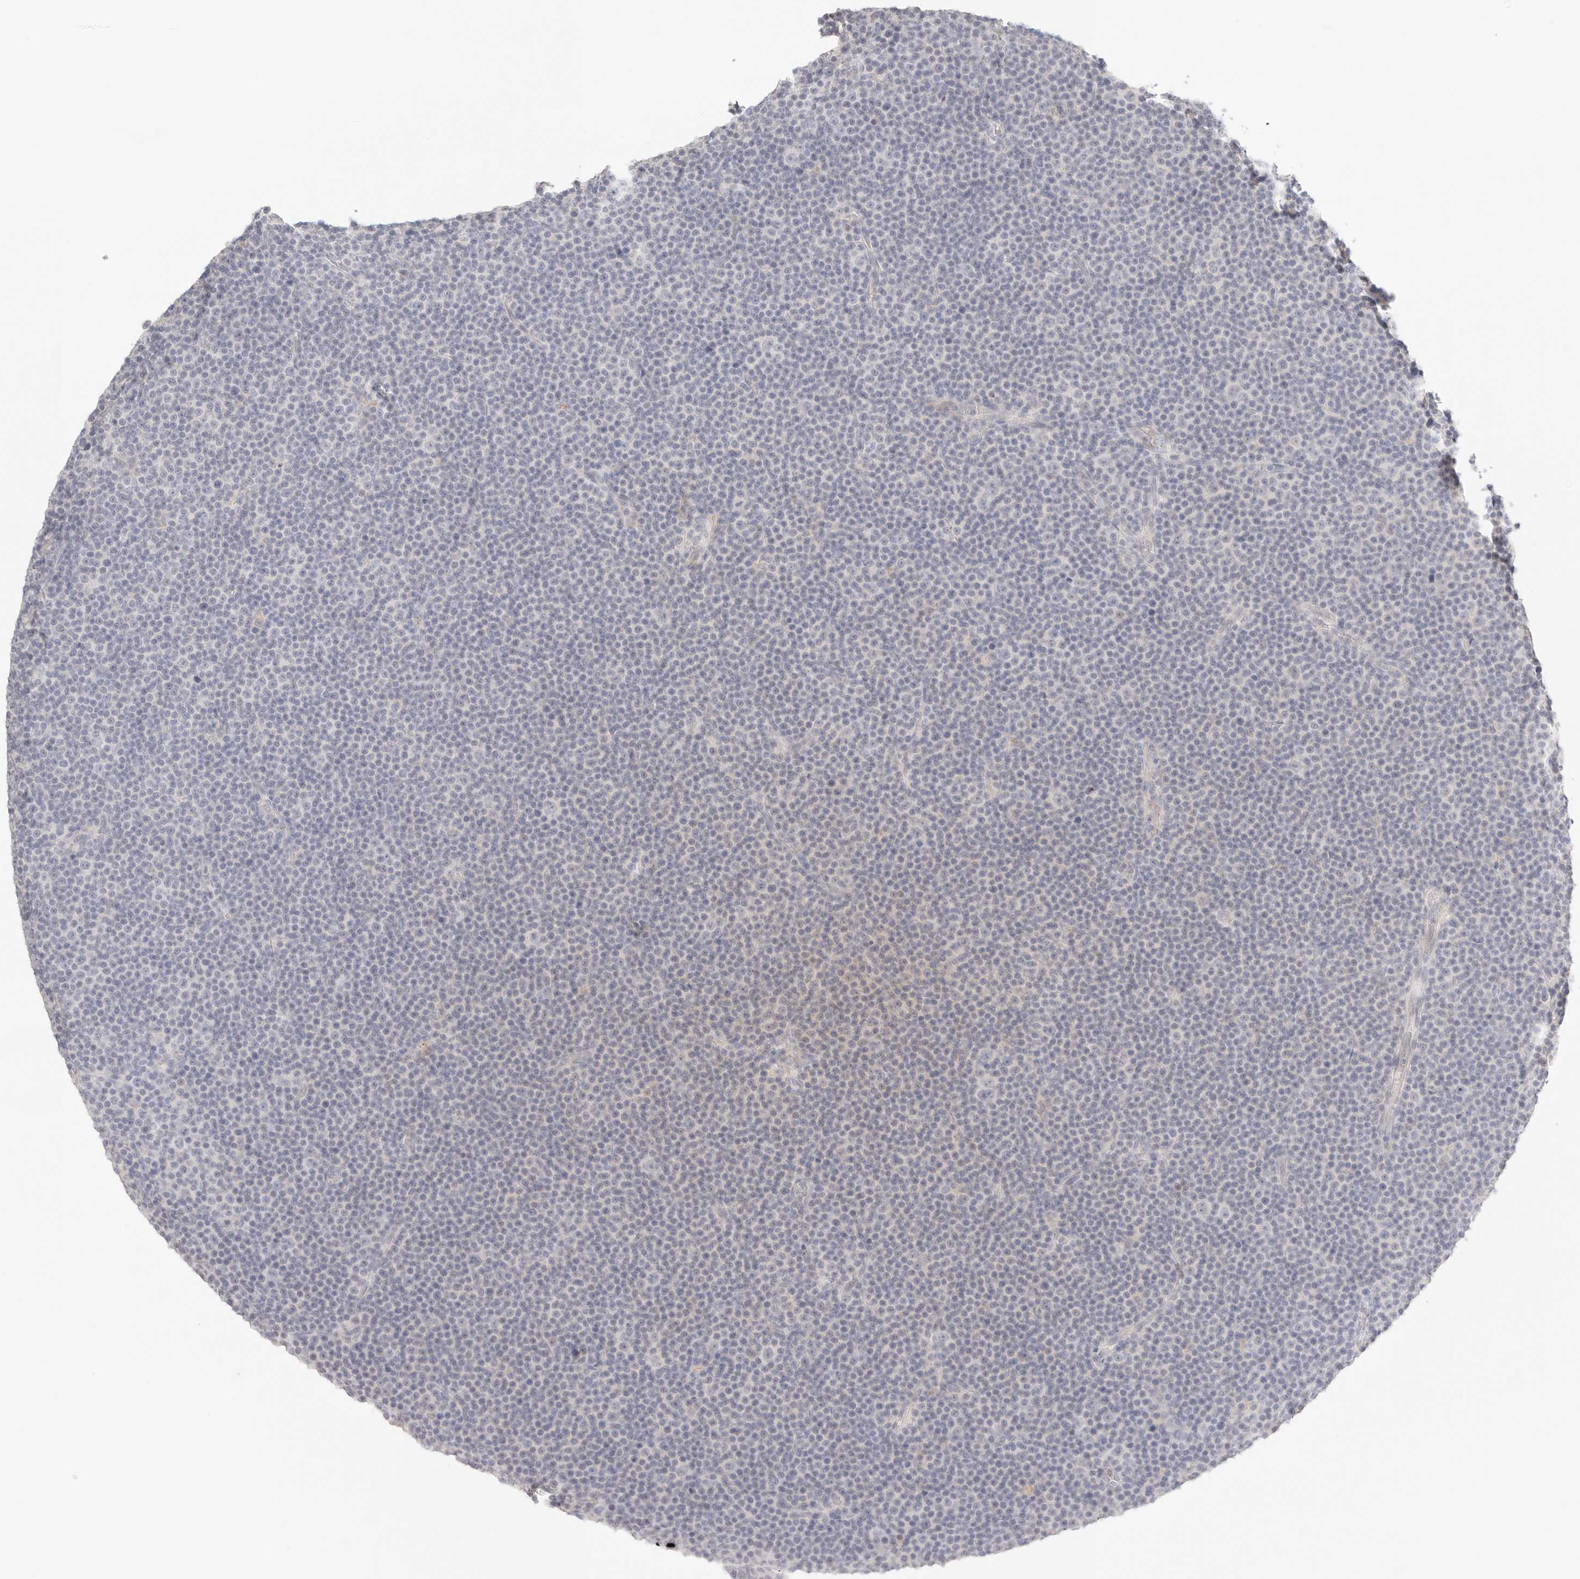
{"staining": {"intensity": "negative", "quantity": "none", "location": "none"}, "tissue": "lymphoma", "cell_type": "Tumor cells", "image_type": "cancer", "snomed": [{"axis": "morphology", "description": "Malignant lymphoma, non-Hodgkin's type, Low grade"}, {"axis": "topography", "description": "Lymph node"}], "caption": "There is no significant expression in tumor cells of malignant lymphoma, non-Hodgkin's type (low-grade).", "gene": "CEP120", "patient": {"sex": "female", "age": 67}}